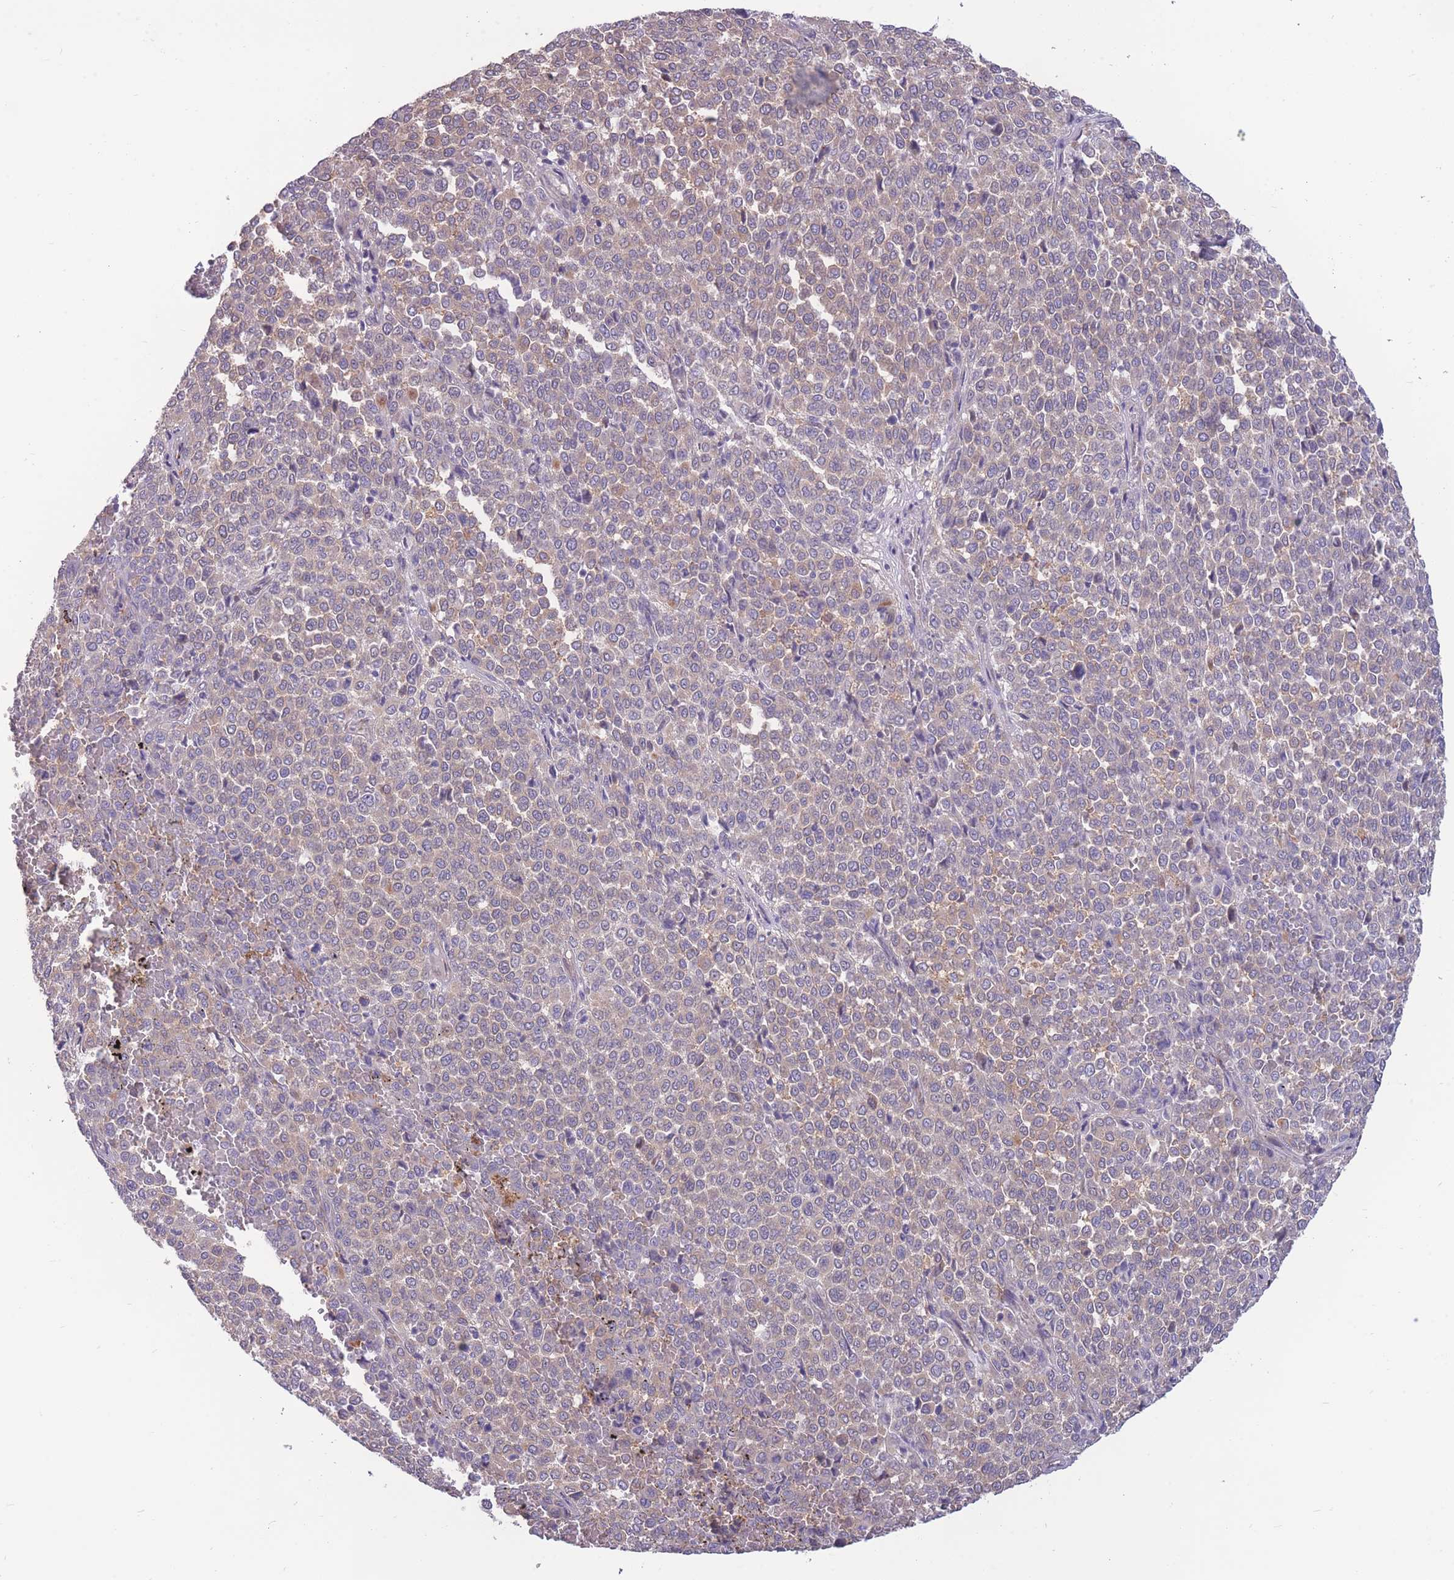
{"staining": {"intensity": "weak", "quantity": ">75%", "location": "cytoplasmic/membranous"}, "tissue": "melanoma", "cell_type": "Tumor cells", "image_type": "cancer", "snomed": [{"axis": "morphology", "description": "Malignant melanoma, Metastatic site"}, {"axis": "topography", "description": "Pancreas"}], "caption": "Brown immunohistochemical staining in human melanoma demonstrates weak cytoplasmic/membranous staining in approximately >75% of tumor cells.", "gene": "RGS11", "patient": {"sex": "female", "age": 30}}